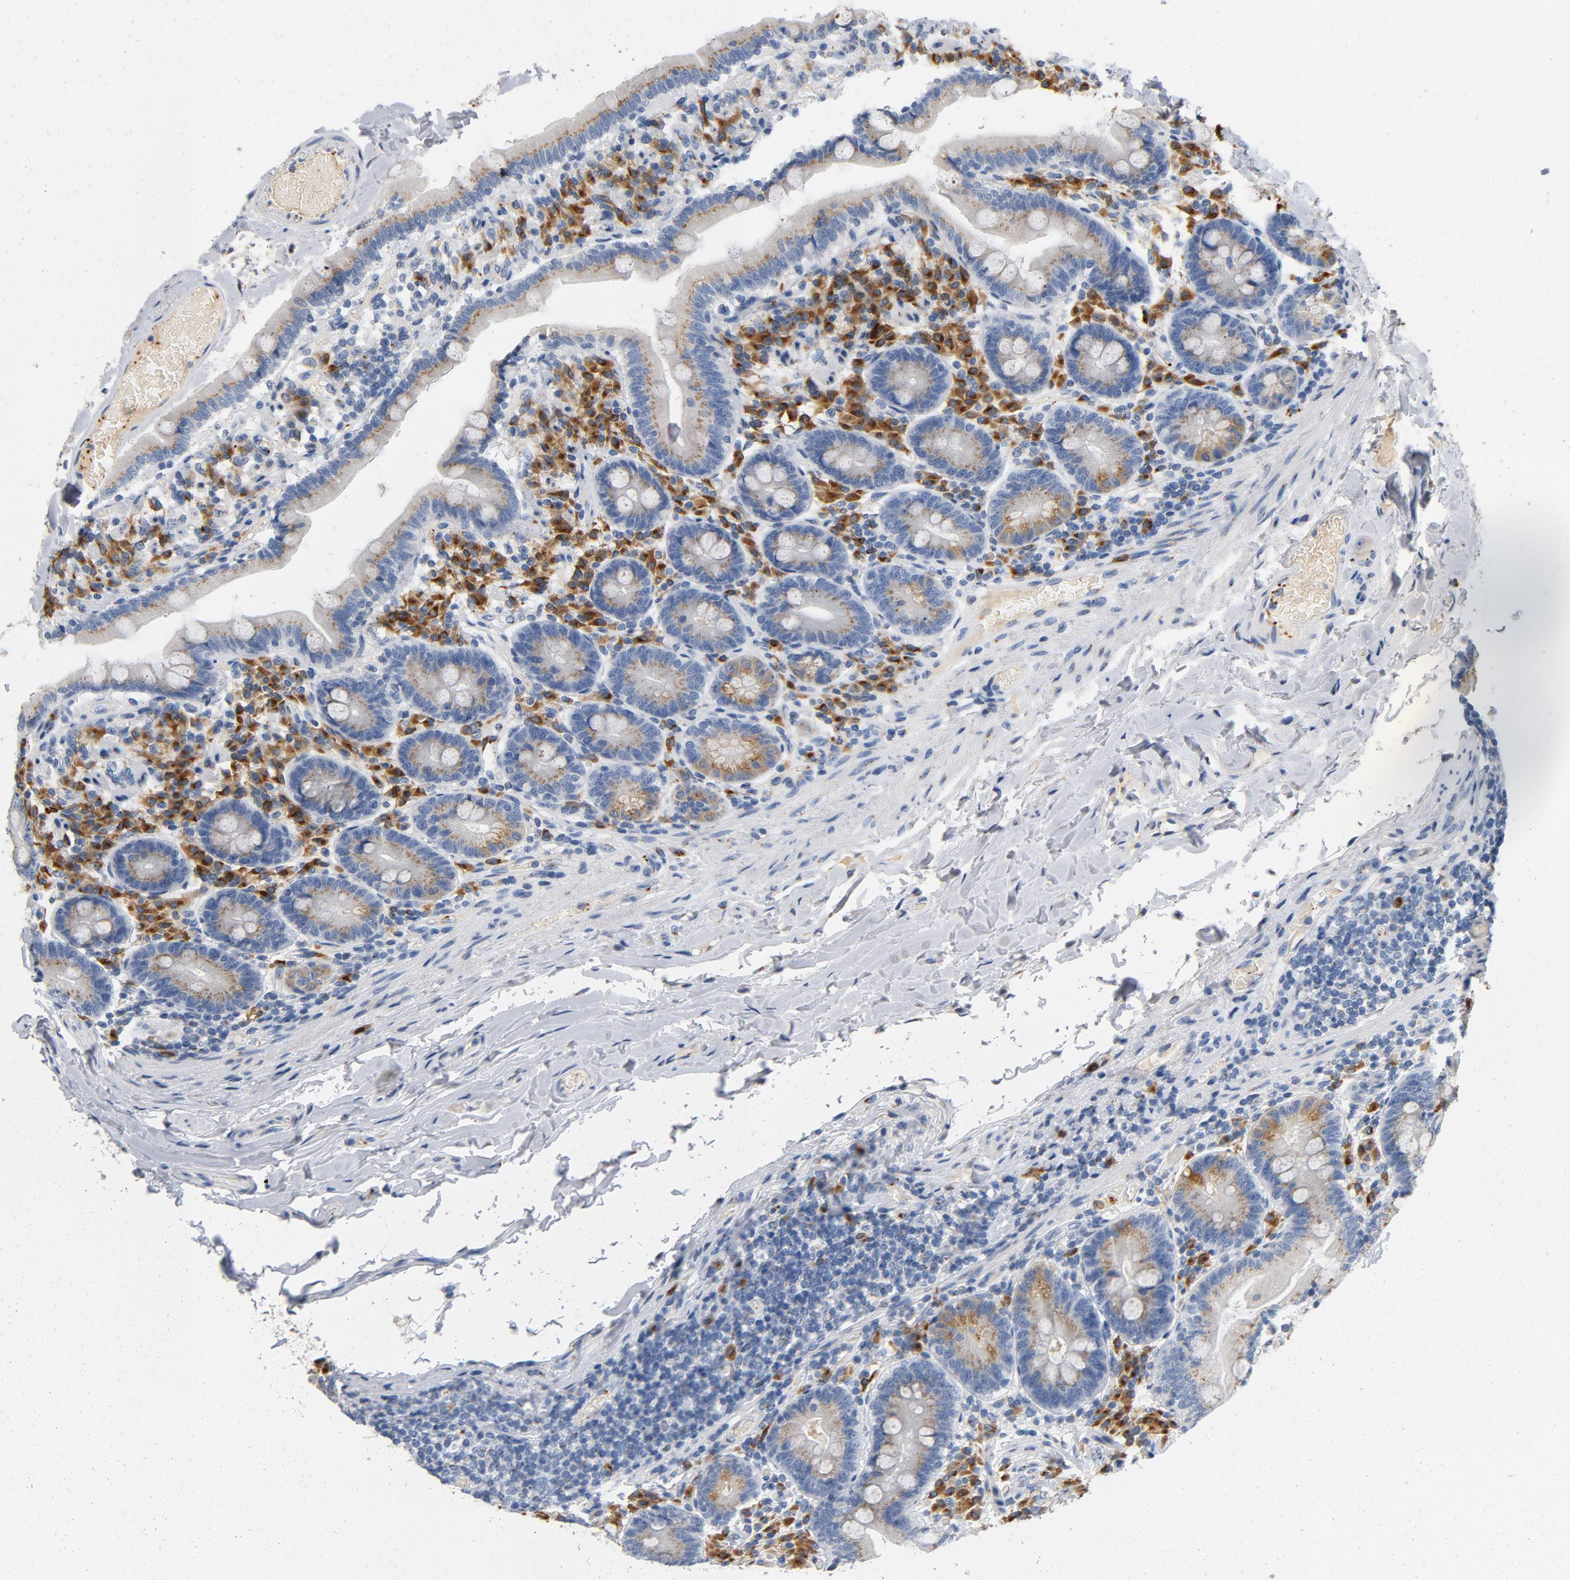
{"staining": {"intensity": "weak", "quantity": "25%-75%", "location": "cytoplasmic/membranous"}, "tissue": "duodenum", "cell_type": "Glandular cells", "image_type": "normal", "snomed": [{"axis": "morphology", "description": "Normal tissue, NOS"}, {"axis": "topography", "description": "Duodenum"}], "caption": "Protein positivity by immunohistochemistry (IHC) shows weak cytoplasmic/membranous expression in approximately 25%-75% of glandular cells in normal duodenum.", "gene": "LMAN2", "patient": {"sex": "male", "age": 66}}